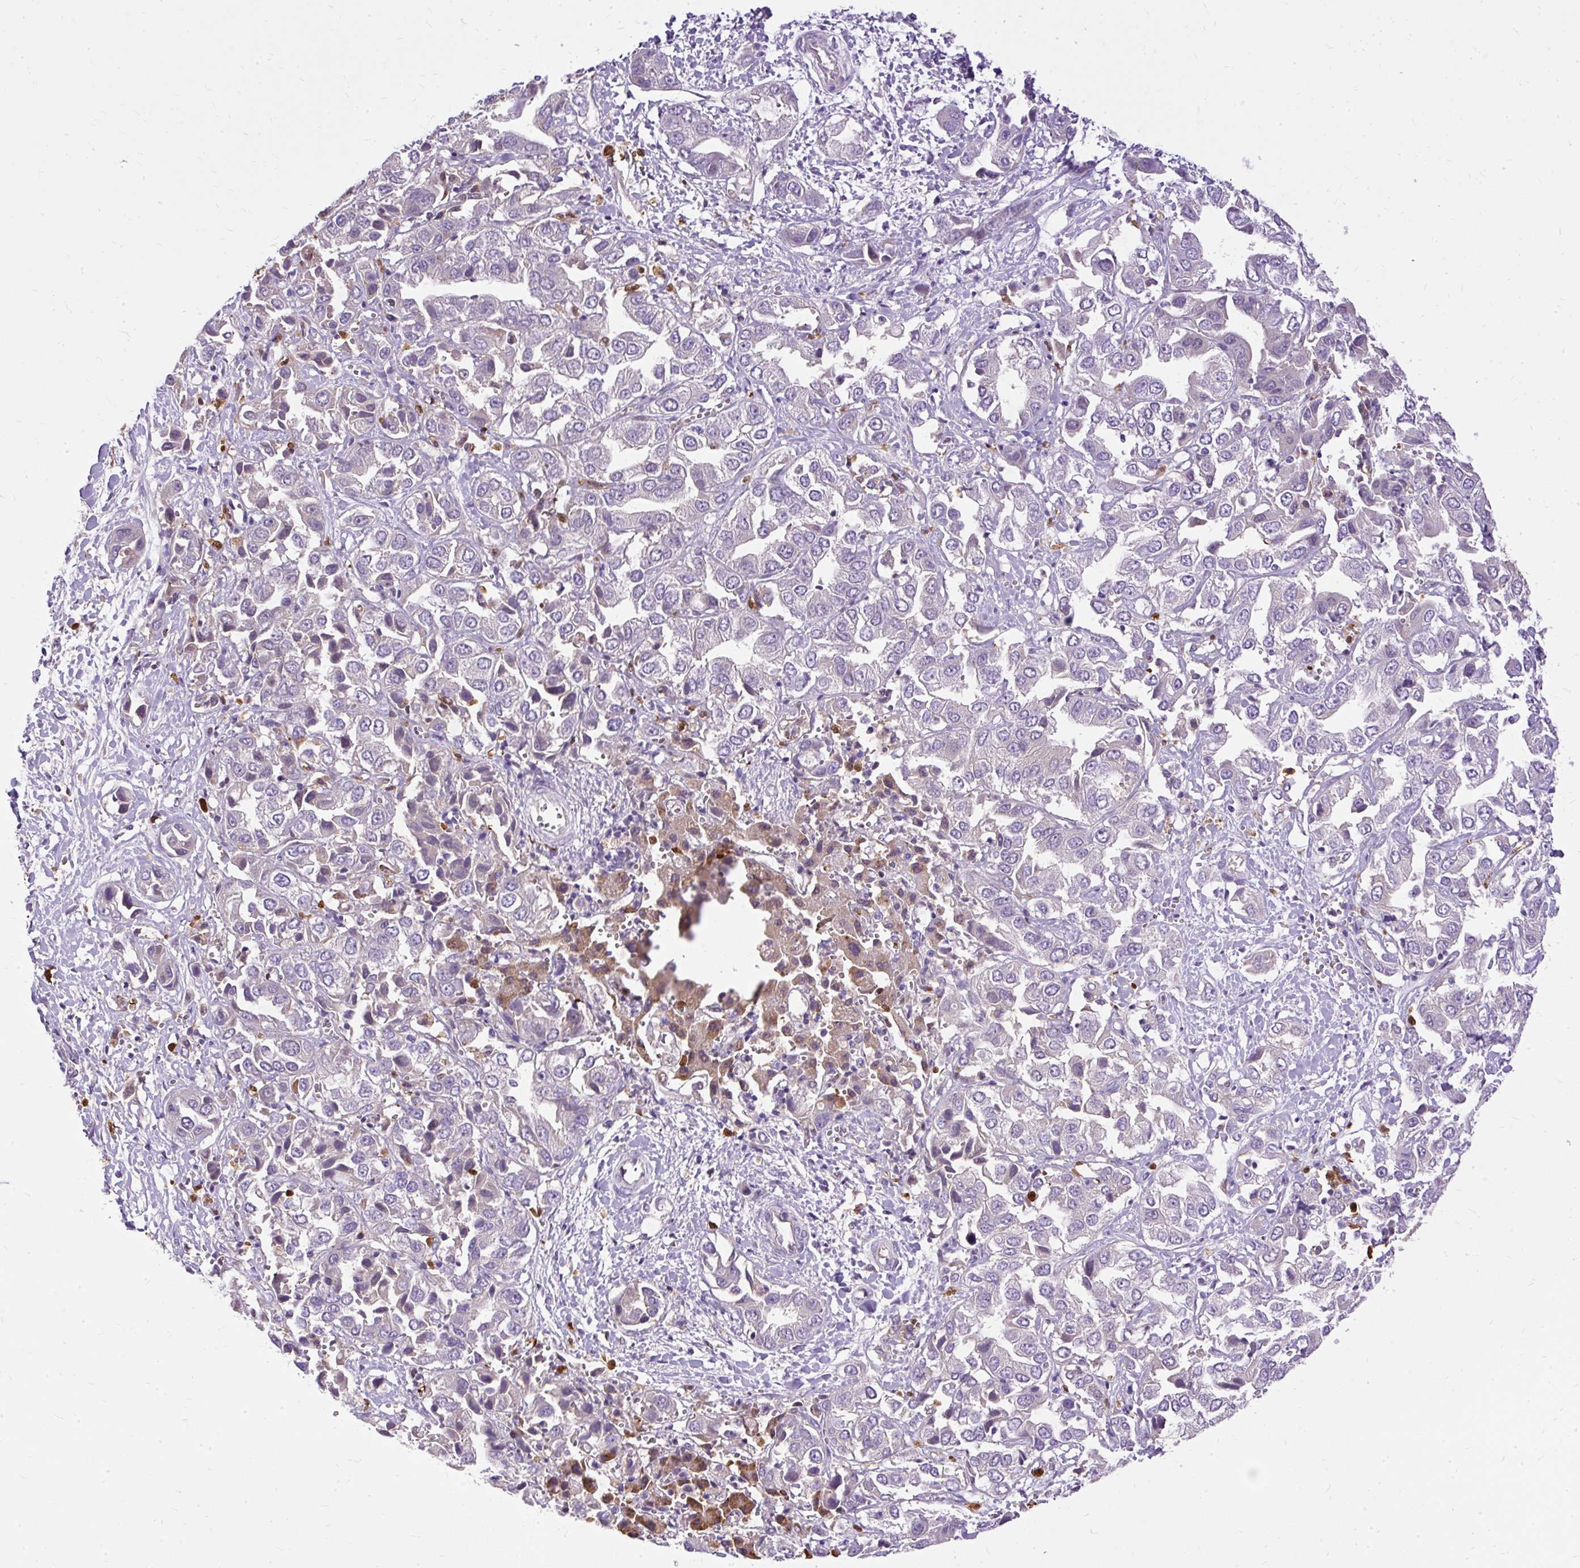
{"staining": {"intensity": "negative", "quantity": "none", "location": "none"}, "tissue": "liver cancer", "cell_type": "Tumor cells", "image_type": "cancer", "snomed": [{"axis": "morphology", "description": "Cholangiocarcinoma"}, {"axis": "topography", "description": "Liver"}], "caption": "Immunohistochemistry histopathology image of human liver cancer stained for a protein (brown), which reveals no staining in tumor cells.", "gene": "CTTNBP2", "patient": {"sex": "female", "age": 52}}